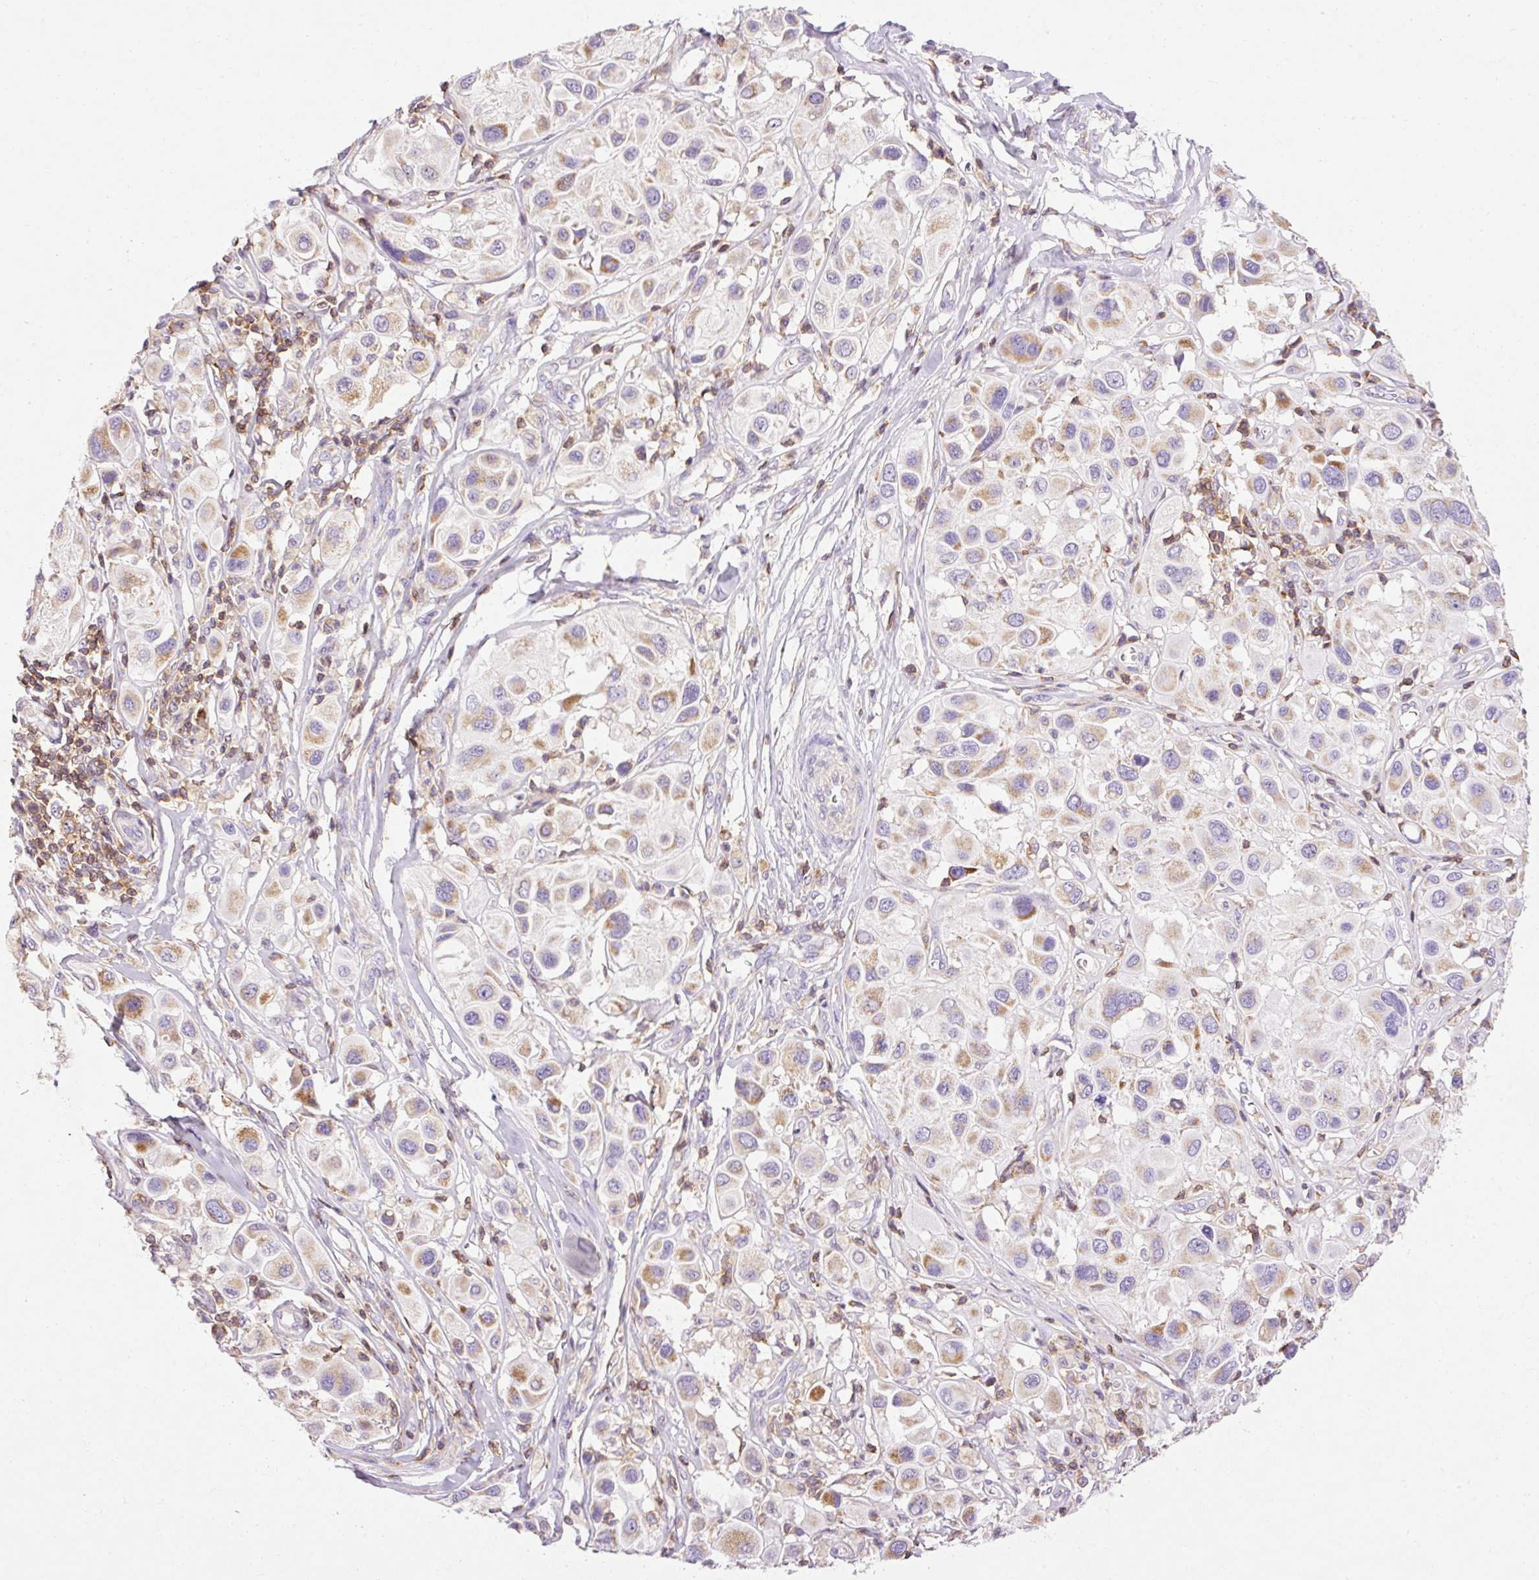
{"staining": {"intensity": "weak", "quantity": "25%-75%", "location": "cytoplasmic/membranous"}, "tissue": "melanoma", "cell_type": "Tumor cells", "image_type": "cancer", "snomed": [{"axis": "morphology", "description": "Malignant melanoma, Metastatic site"}, {"axis": "topography", "description": "Skin"}], "caption": "Melanoma was stained to show a protein in brown. There is low levels of weak cytoplasmic/membranous positivity in approximately 25%-75% of tumor cells.", "gene": "IMMT", "patient": {"sex": "male", "age": 41}}